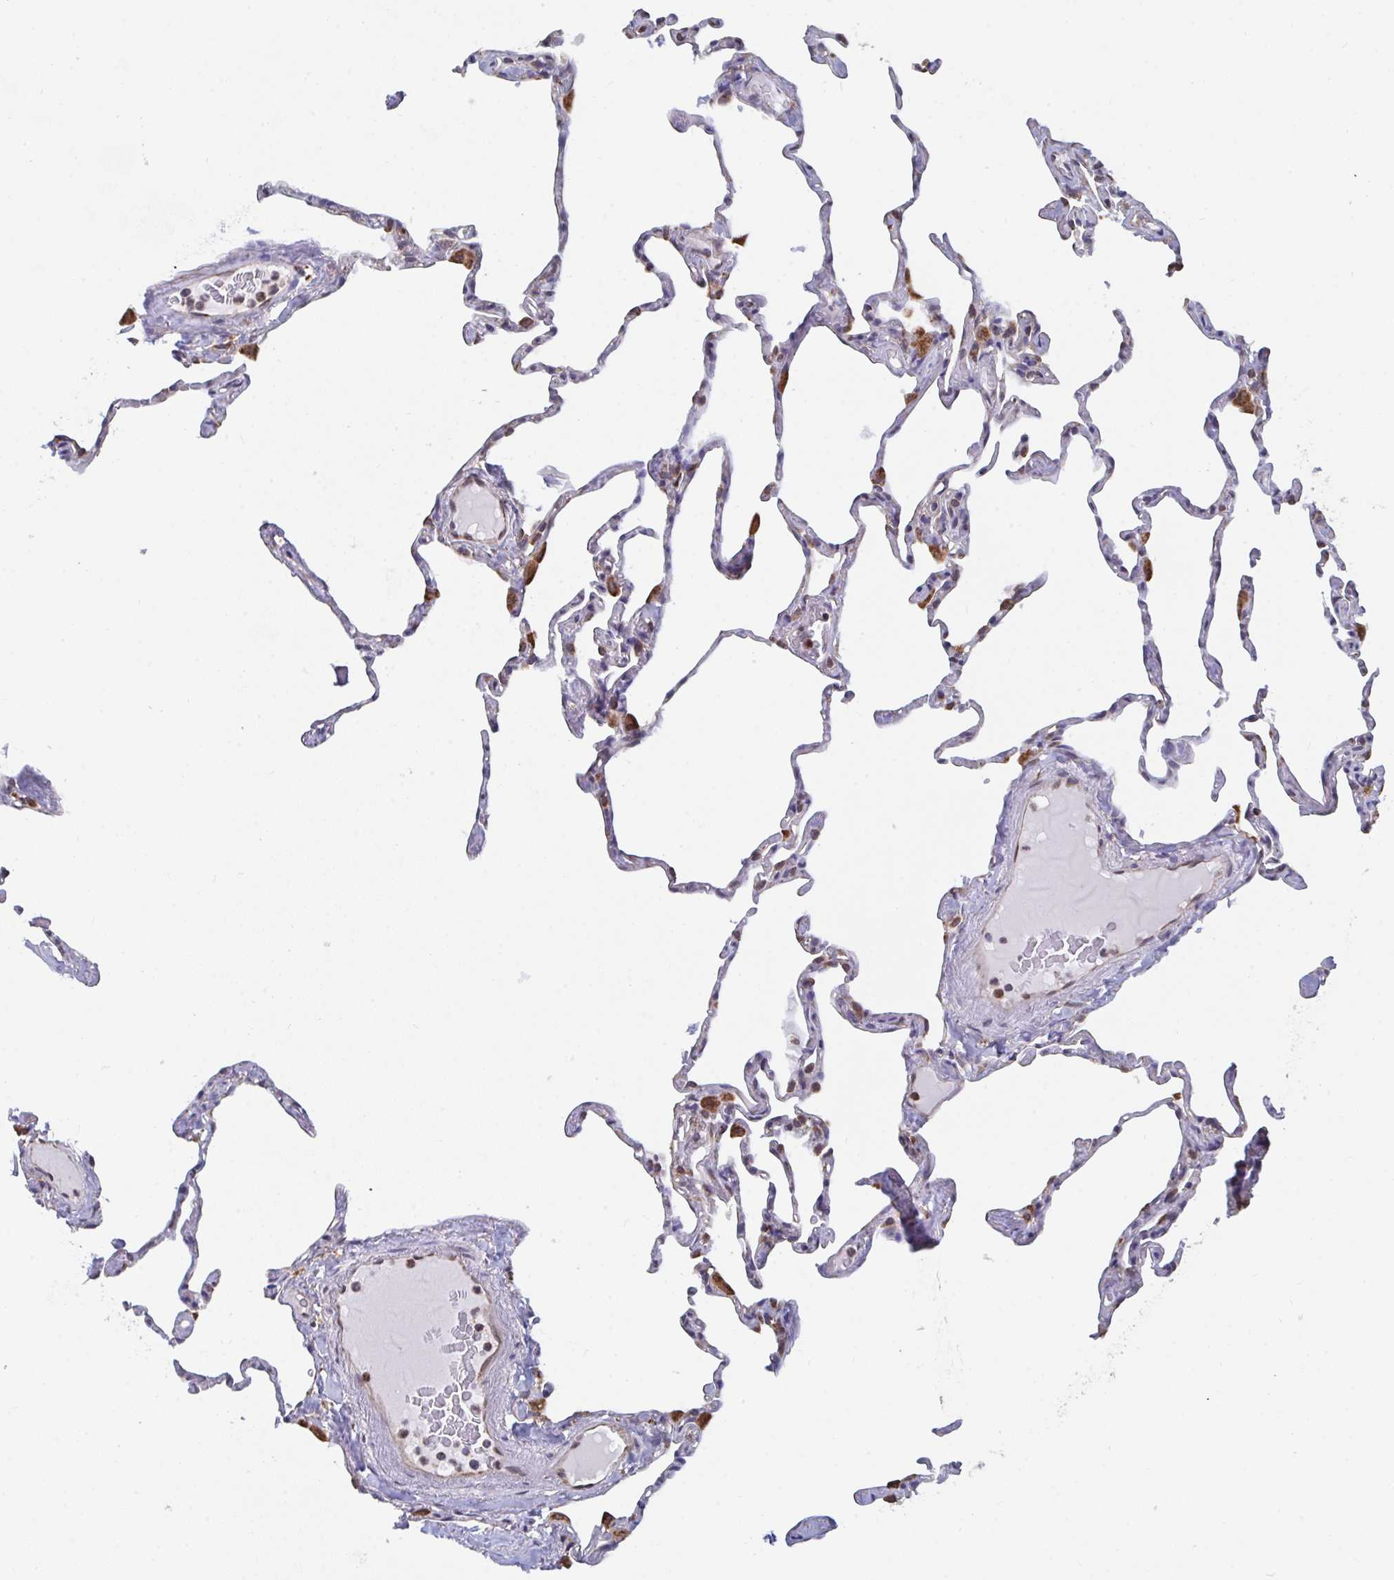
{"staining": {"intensity": "negative", "quantity": "none", "location": "none"}, "tissue": "lung", "cell_type": "Alveolar cells", "image_type": "normal", "snomed": [{"axis": "morphology", "description": "Normal tissue, NOS"}, {"axis": "topography", "description": "Lung"}], "caption": "This is a photomicrograph of immunohistochemistry (IHC) staining of unremarkable lung, which shows no expression in alveolar cells.", "gene": "ELAVL1", "patient": {"sex": "male", "age": 65}}